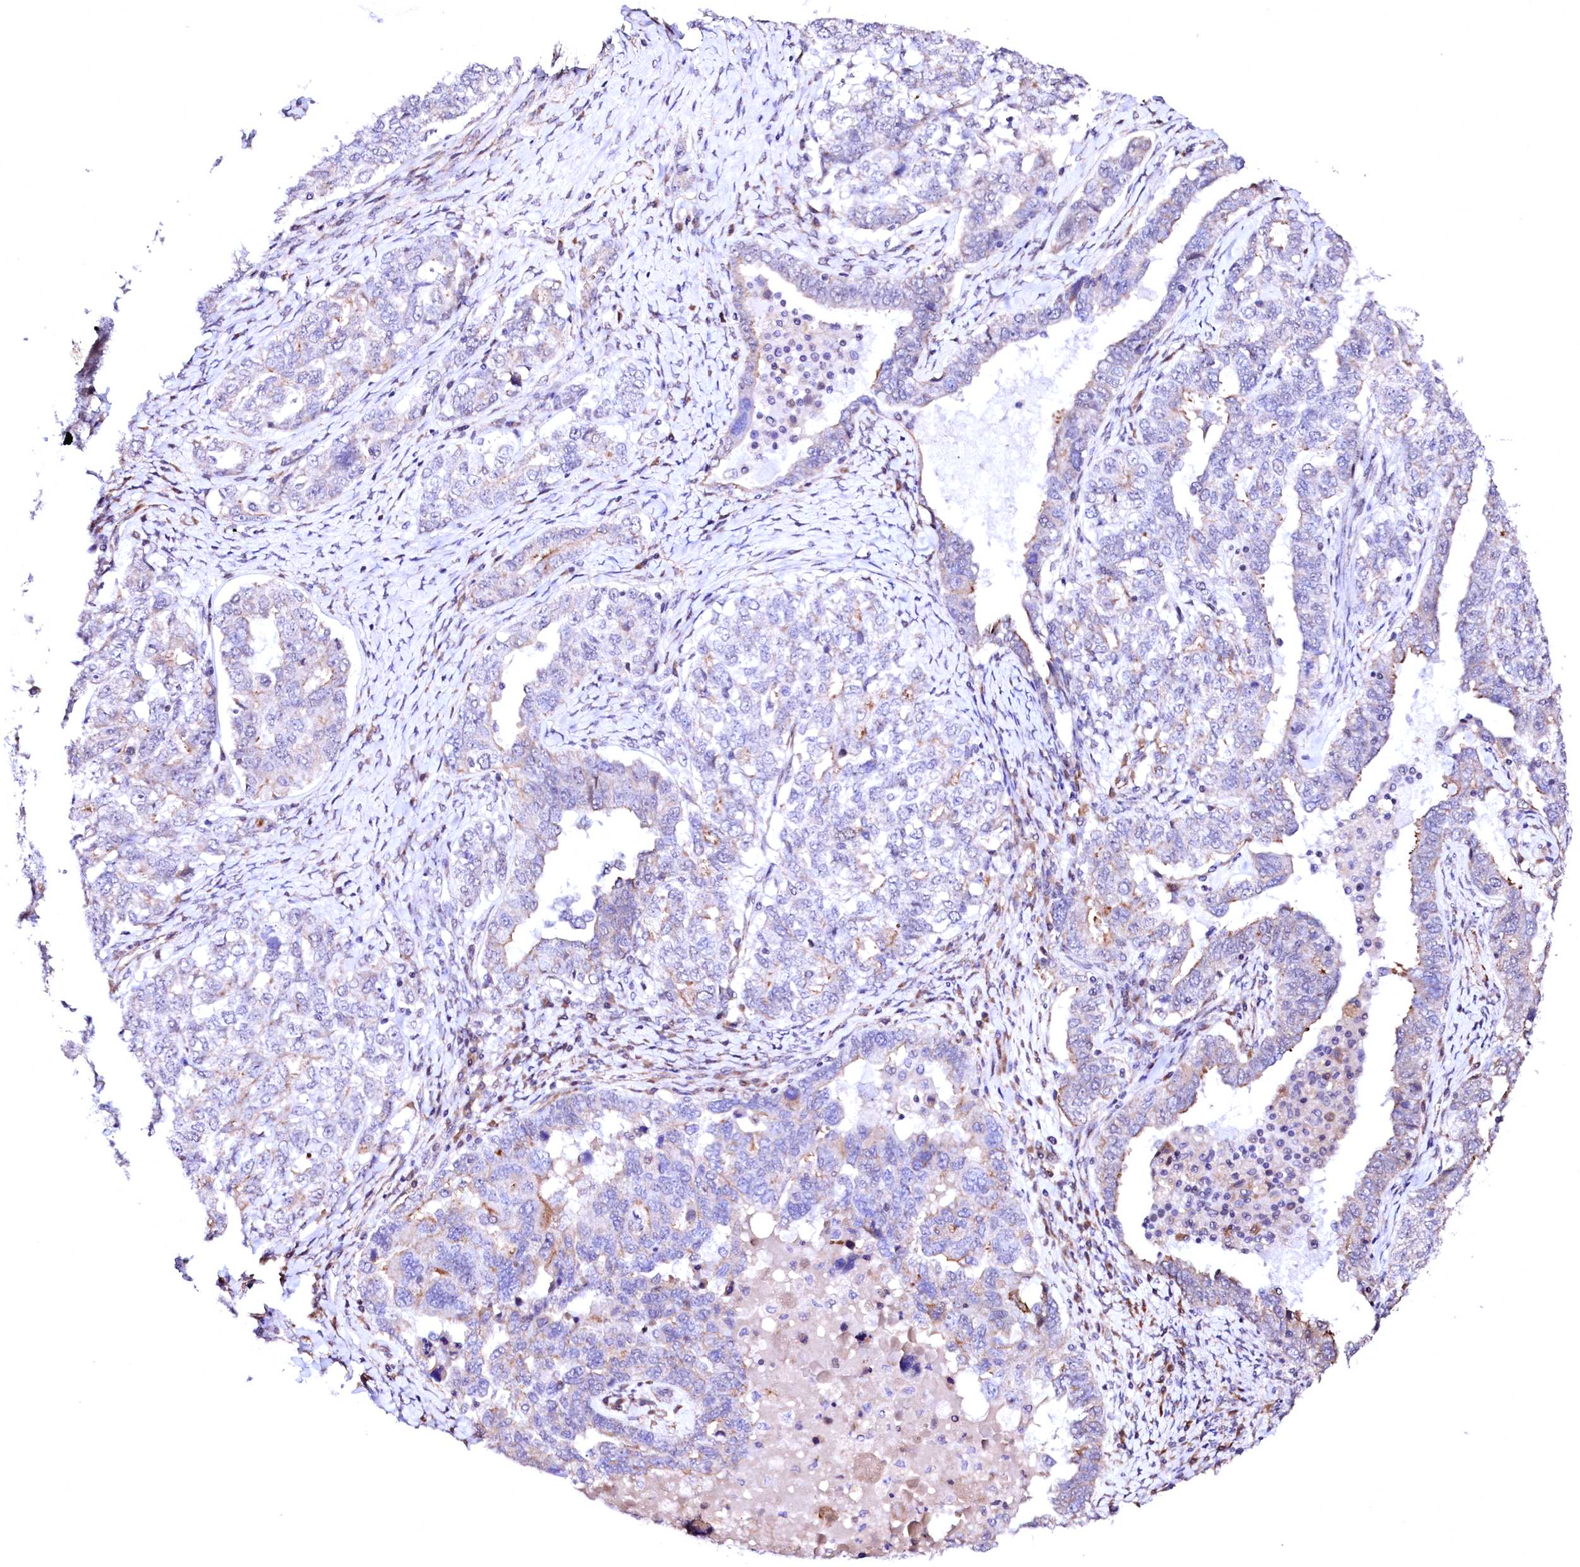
{"staining": {"intensity": "negative", "quantity": "none", "location": "none"}, "tissue": "ovarian cancer", "cell_type": "Tumor cells", "image_type": "cancer", "snomed": [{"axis": "morphology", "description": "Carcinoma, endometroid"}, {"axis": "topography", "description": "Ovary"}], "caption": "Immunohistochemistry micrograph of neoplastic tissue: human ovarian endometroid carcinoma stained with DAB demonstrates no significant protein expression in tumor cells.", "gene": "GPR176", "patient": {"sex": "female", "age": 62}}